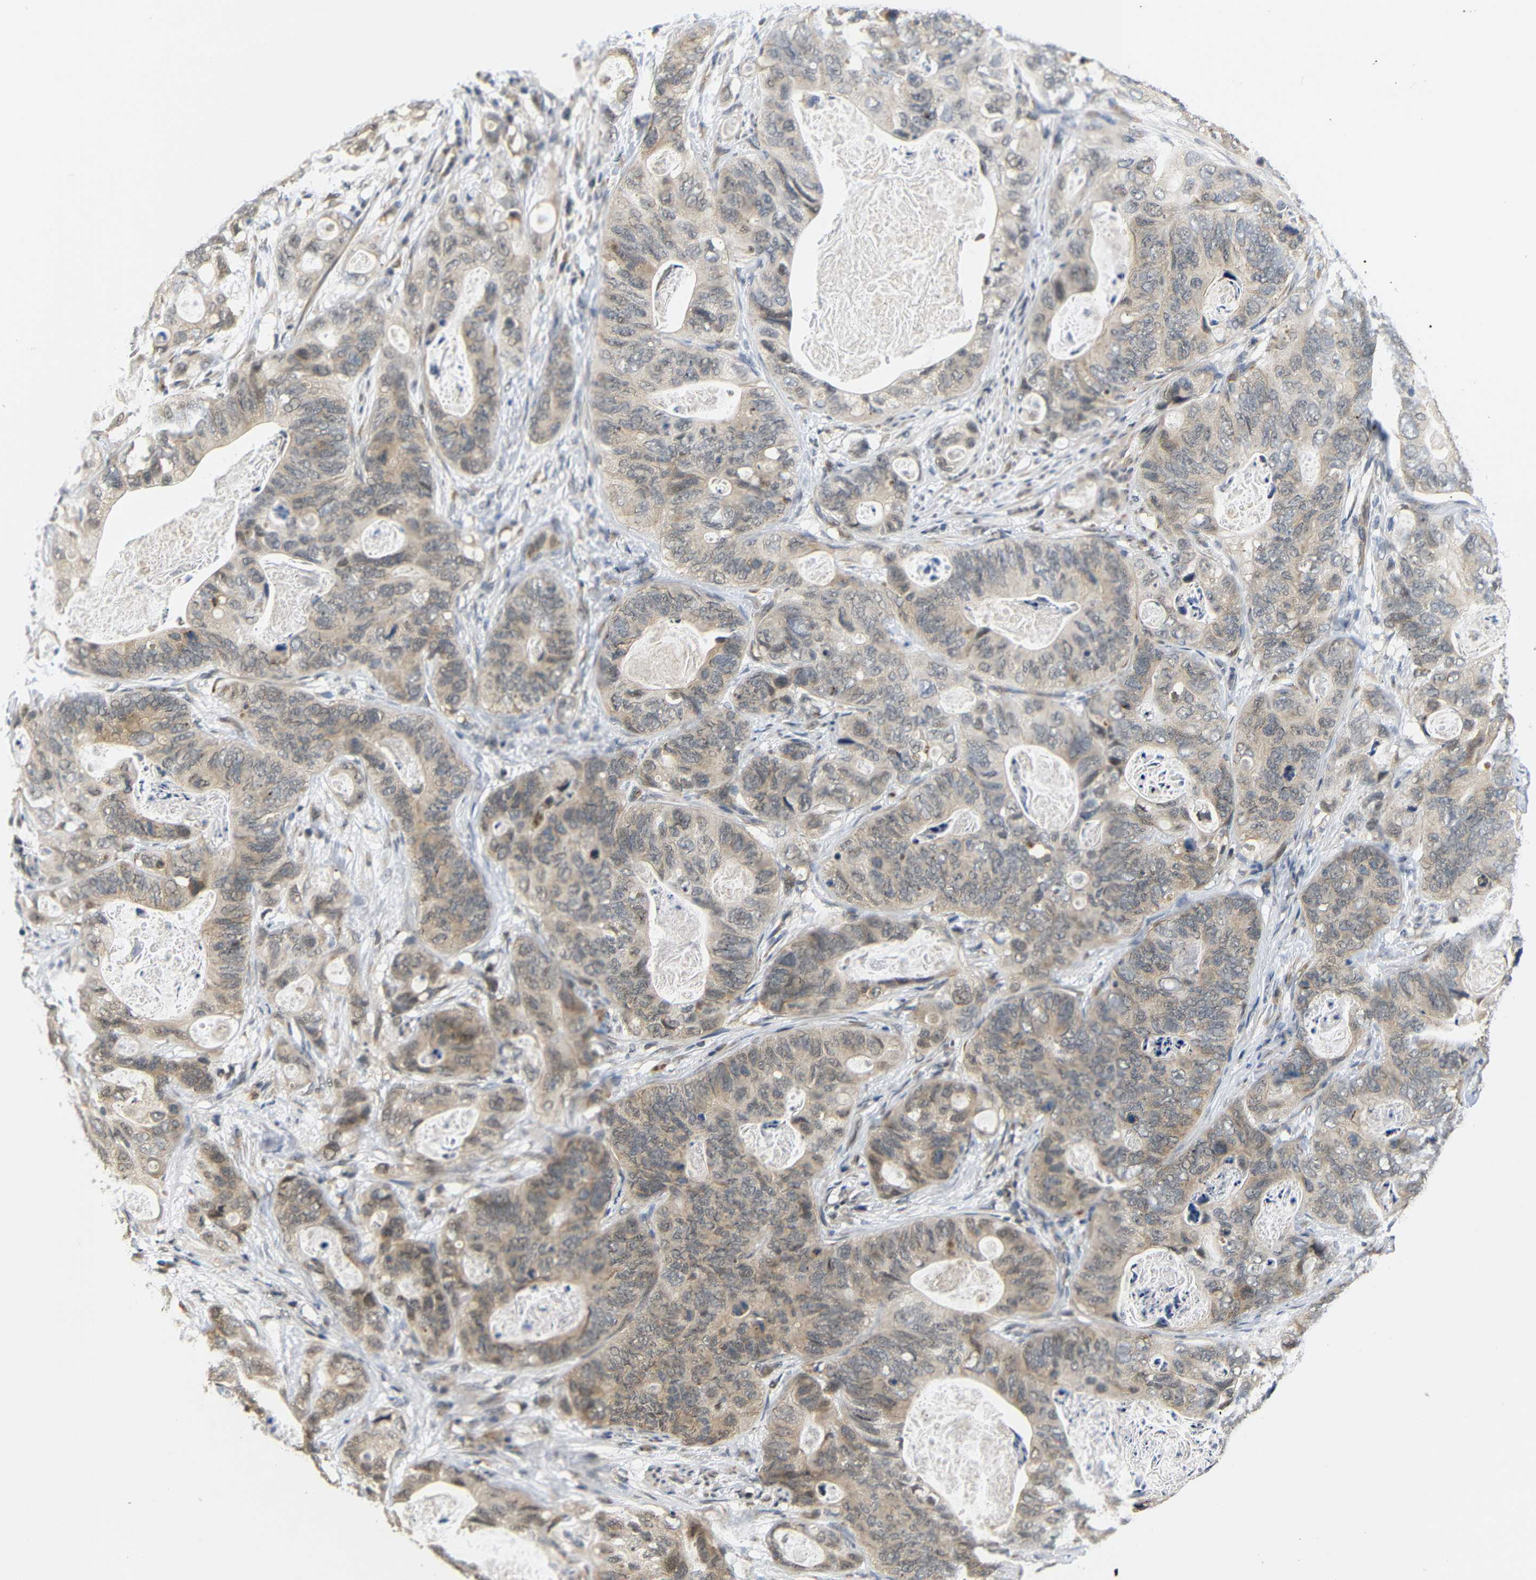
{"staining": {"intensity": "weak", "quantity": ">75%", "location": "cytoplasmic/membranous,nuclear"}, "tissue": "stomach cancer", "cell_type": "Tumor cells", "image_type": "cancer", "snomed": [{"axis": "morphology", "description": "Adenocarcinoma, NOS"}, {"axis": "topography", "description": "Stomach"}], "caption": "A photomicrograph of stomach adenocarcinoma stained for a protein demonstrates weak cytoplasmic/membranous and nuclear brown staining in tumor cells. The protein is shown in brown color, while the nuclei are stained blue.", "gene": "GJA5", "patient": {"sex": "female", "age": 89}}